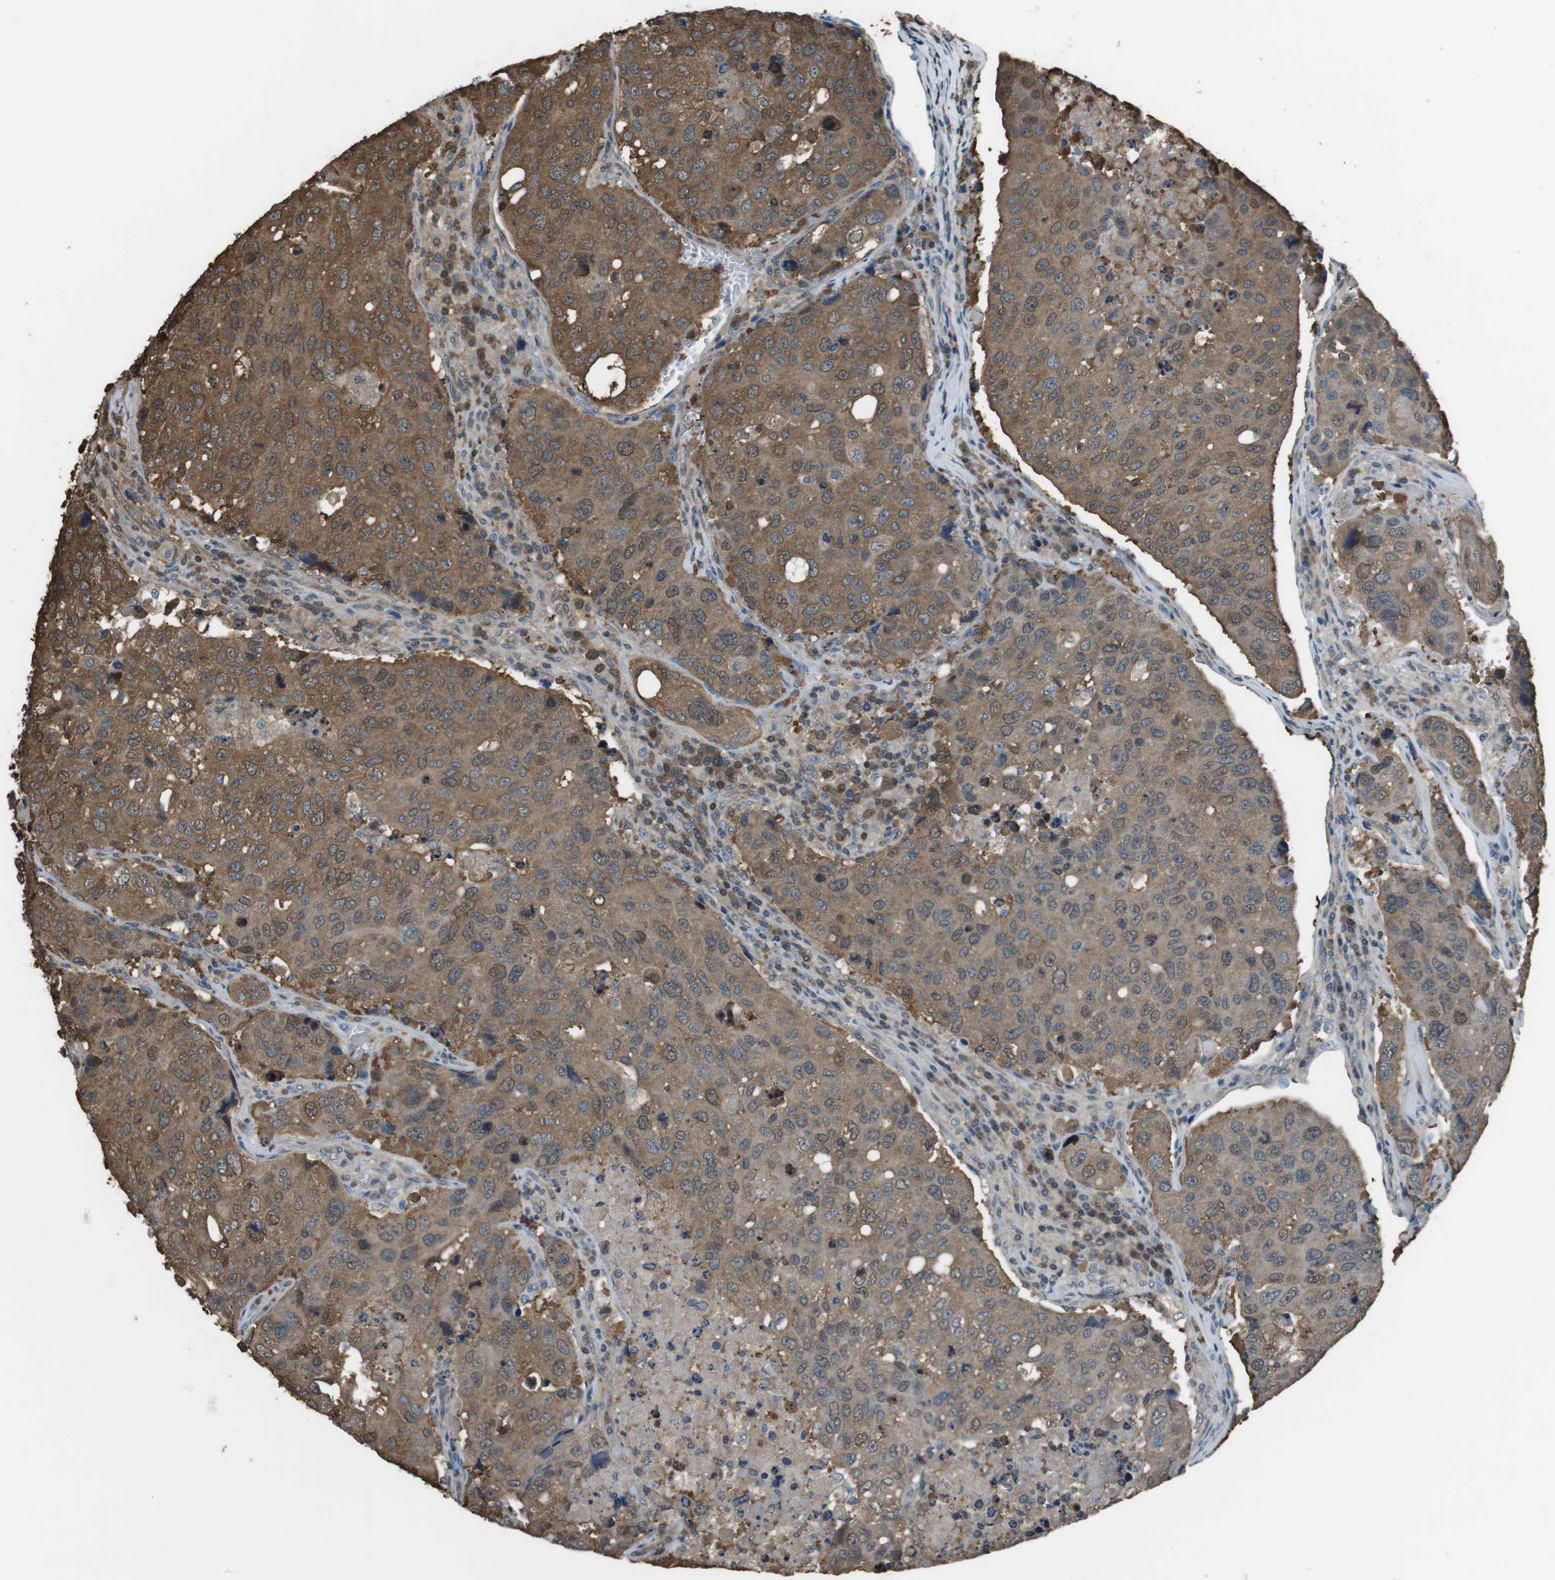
{"staining": {"intensity": "moderate", "quantity": ">75%", "location": "cytoplasmic/membranous,nuclear"}, "tissue": "urothelial cancer", "cell_type": "Tumor cells", "image_type": "cancer", "snomed": [{"axis": "morphology", "description": "Urothelial carcinoma, High grade"}, {"axis": "topography", "description": "Lymph node"}, {"axis": "topography", "description": "Urinary bladder"}], "caption": "Urothelial cancer stained for a protein (brown) demonstrates moderate cytoplasmic/membranous and nuclear positive positivity in about >75% of tumor cells.", "gene": "TWSG1", "patient": {"sex": "male", "age": 51}}